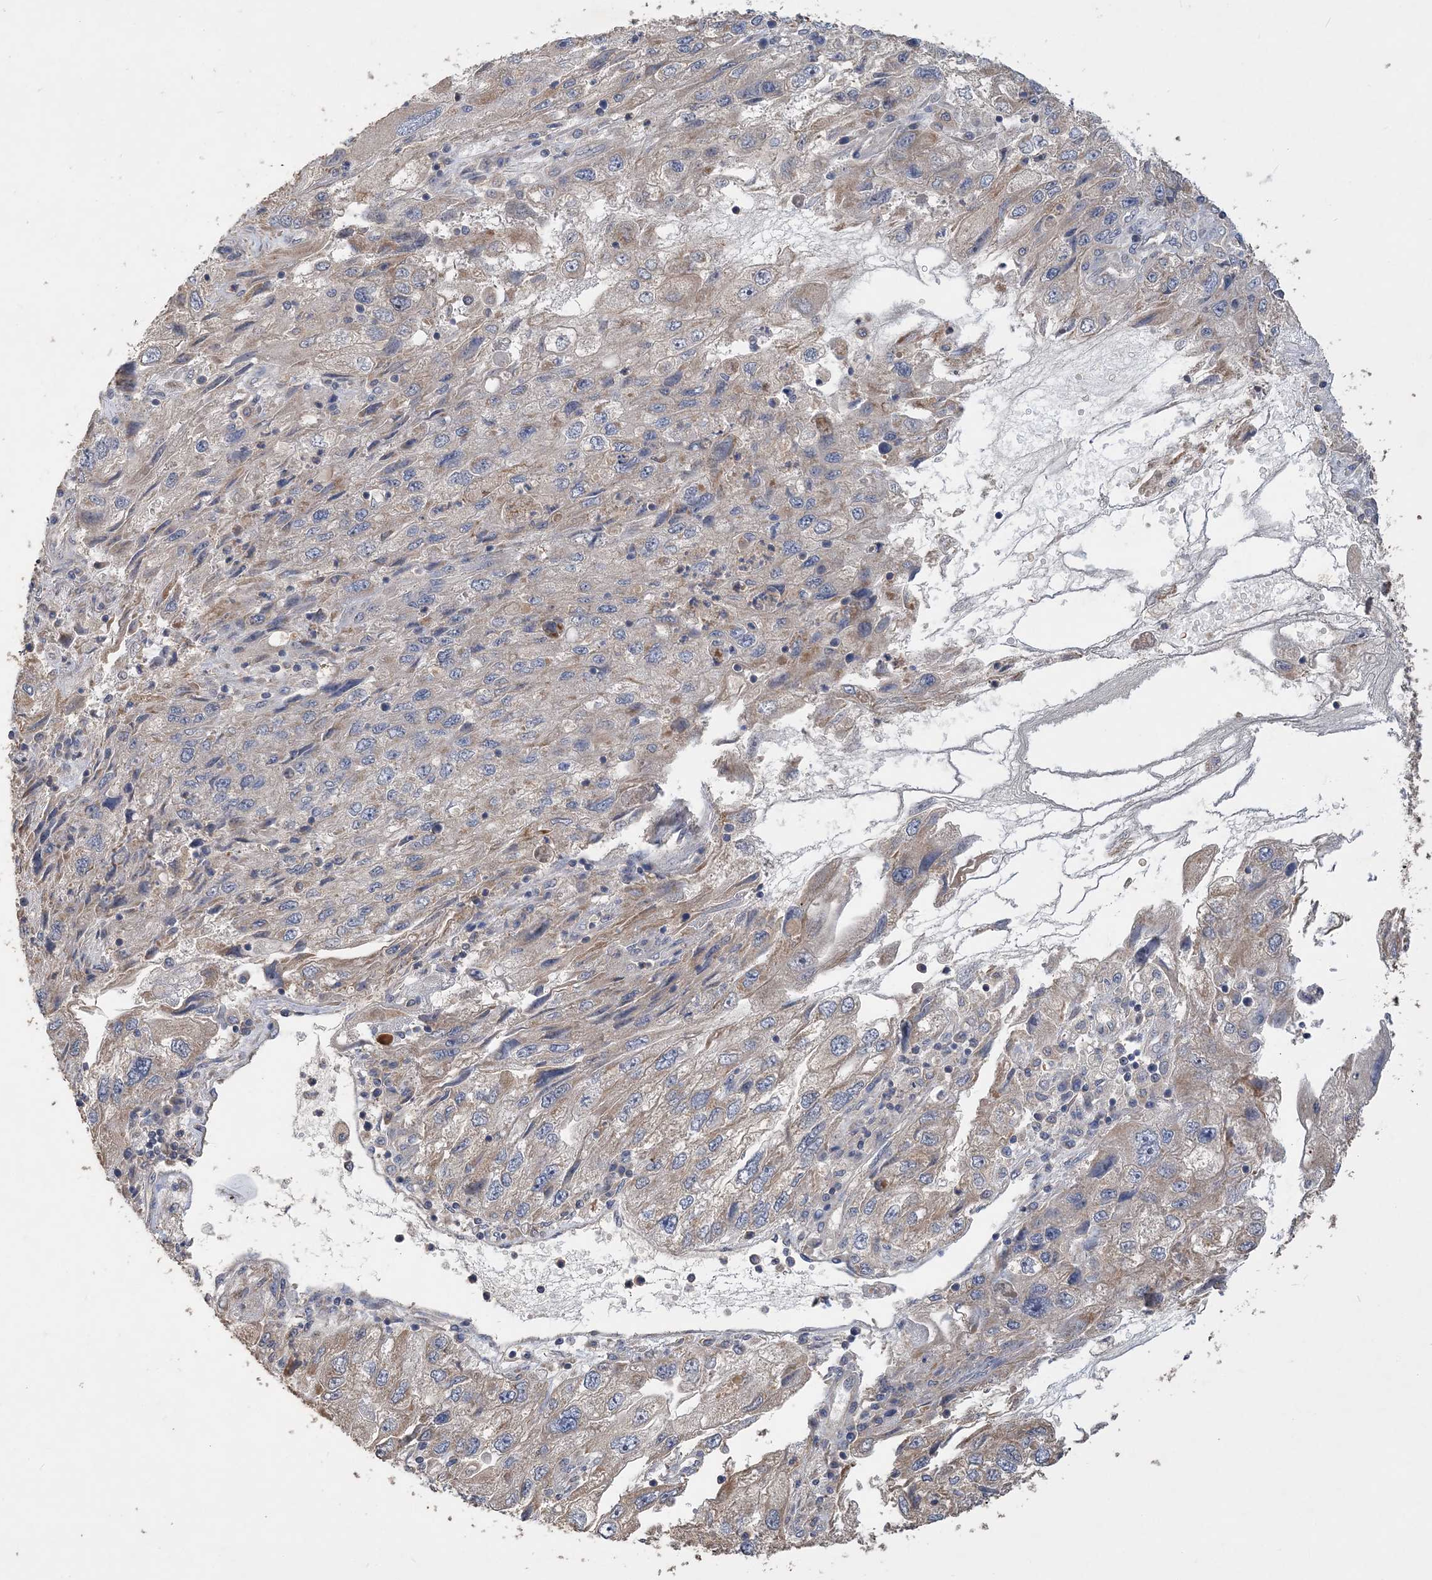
{"staining": {"intensity": "moderate", "quantity": "<25%", "location": "cytoplasmic/membranous"}, "tissue": "endometrial cancer", "cell_type": "Tumor cells", "image_type": "cancer", "snomed": [{"axis": "morphology", "description": "Adenocarcinoma, NOS"}, {"axis": "topography", "description": "Endometrium"}], "caption": "Protein staining of adenocarcinoma (endometrial) tissue shows moderate cytoplasmic/membranous expression in approximately <25% of tumor cells.", "gene": "GRINA", "patient": {"sex": "female", "age": 49}}